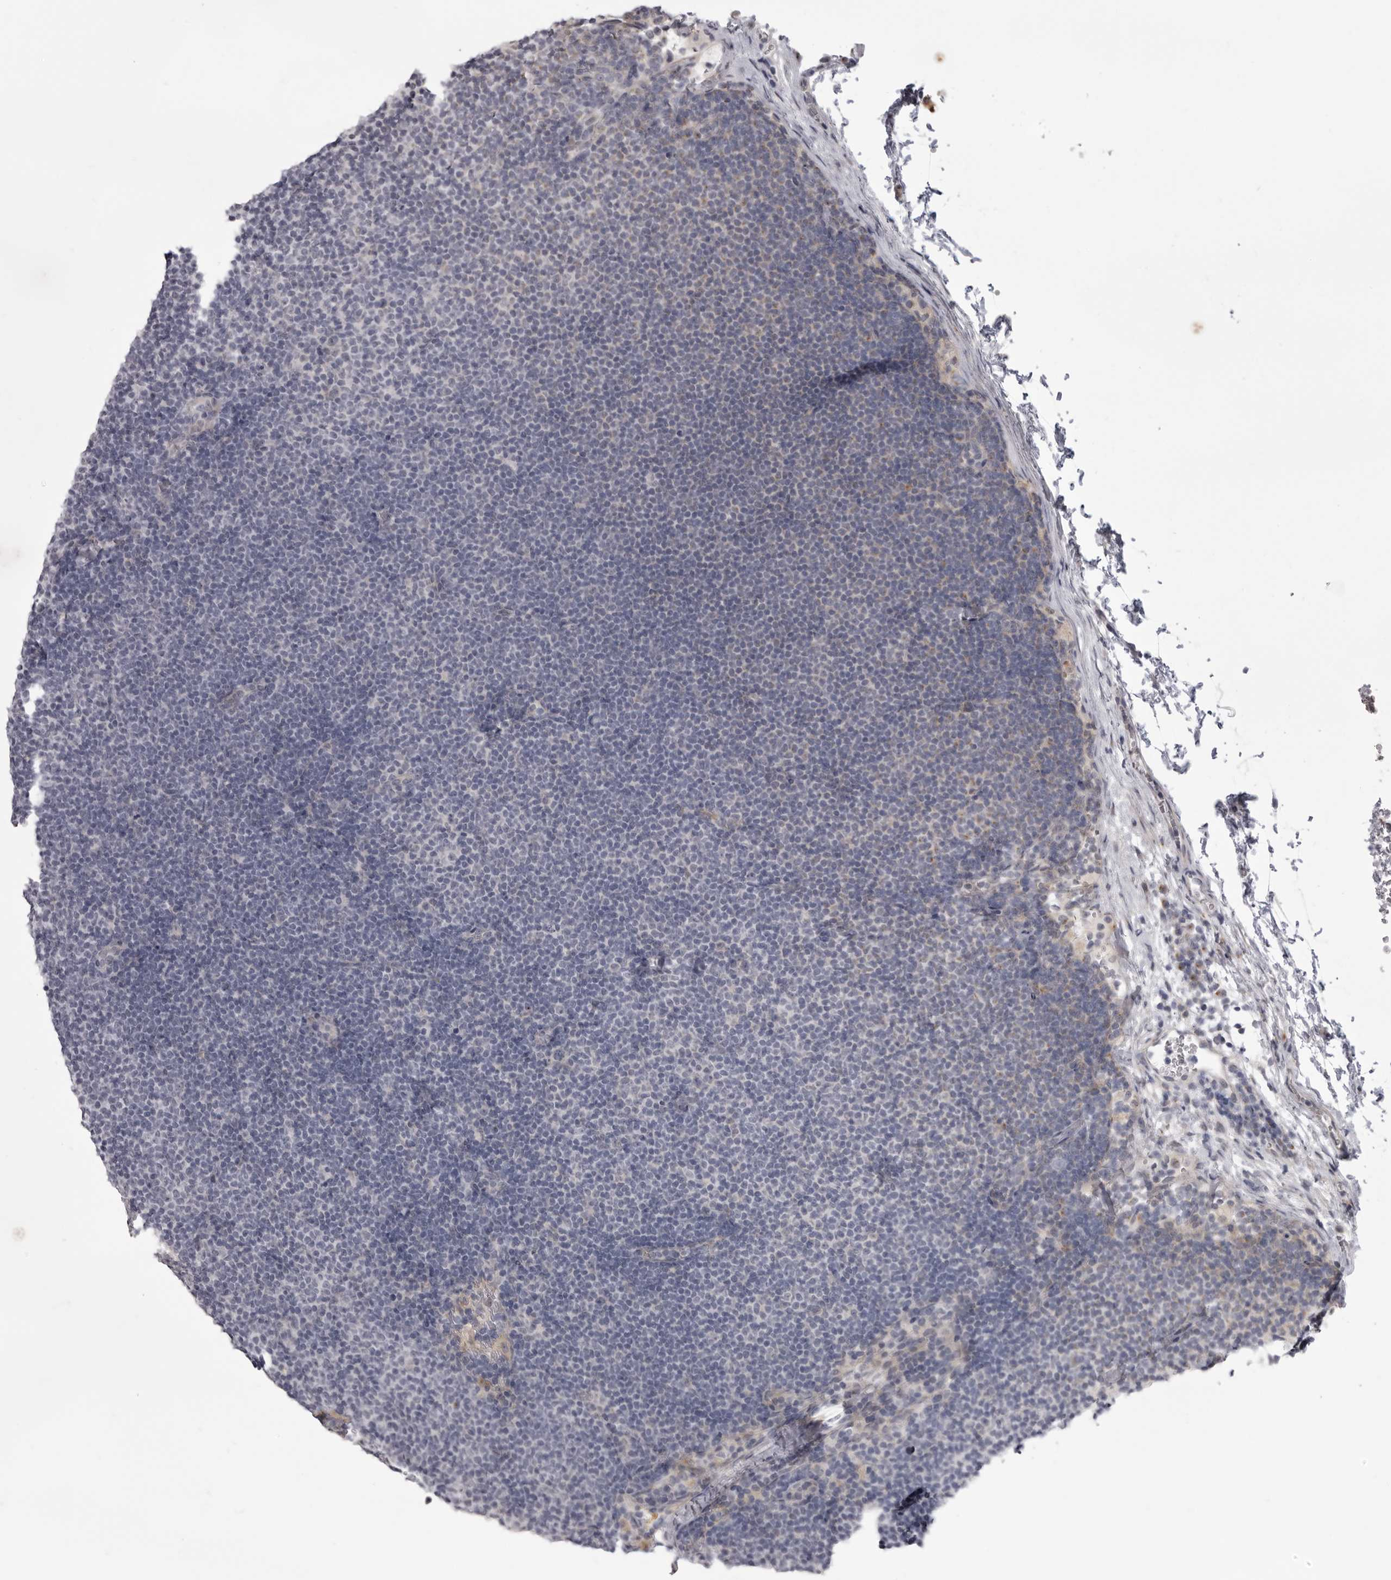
{"staining": {"intensity": "negative", "quantity": "none", "location": "none"}, "tissue": "lymphoma", "cell_type": "Tumor cells", "image_type": "cancer", "snomed": [{"axis": "morphology", "description": "Malignant lymphoma, non-Hodgkin's type, Low grade"}, {"axis": "topography", "description": "Lymph node"}], "caption": "Immunohistochemical staining of human lymphoma demonstrates no significant staining in tumor cells. (Stains: DAB IHC with hematoxylin counter stain, Microscopy: brightfield microscopy at high magnification).", "gene": "EPHA10", "patient": {"sex": "female", "age": 53}}